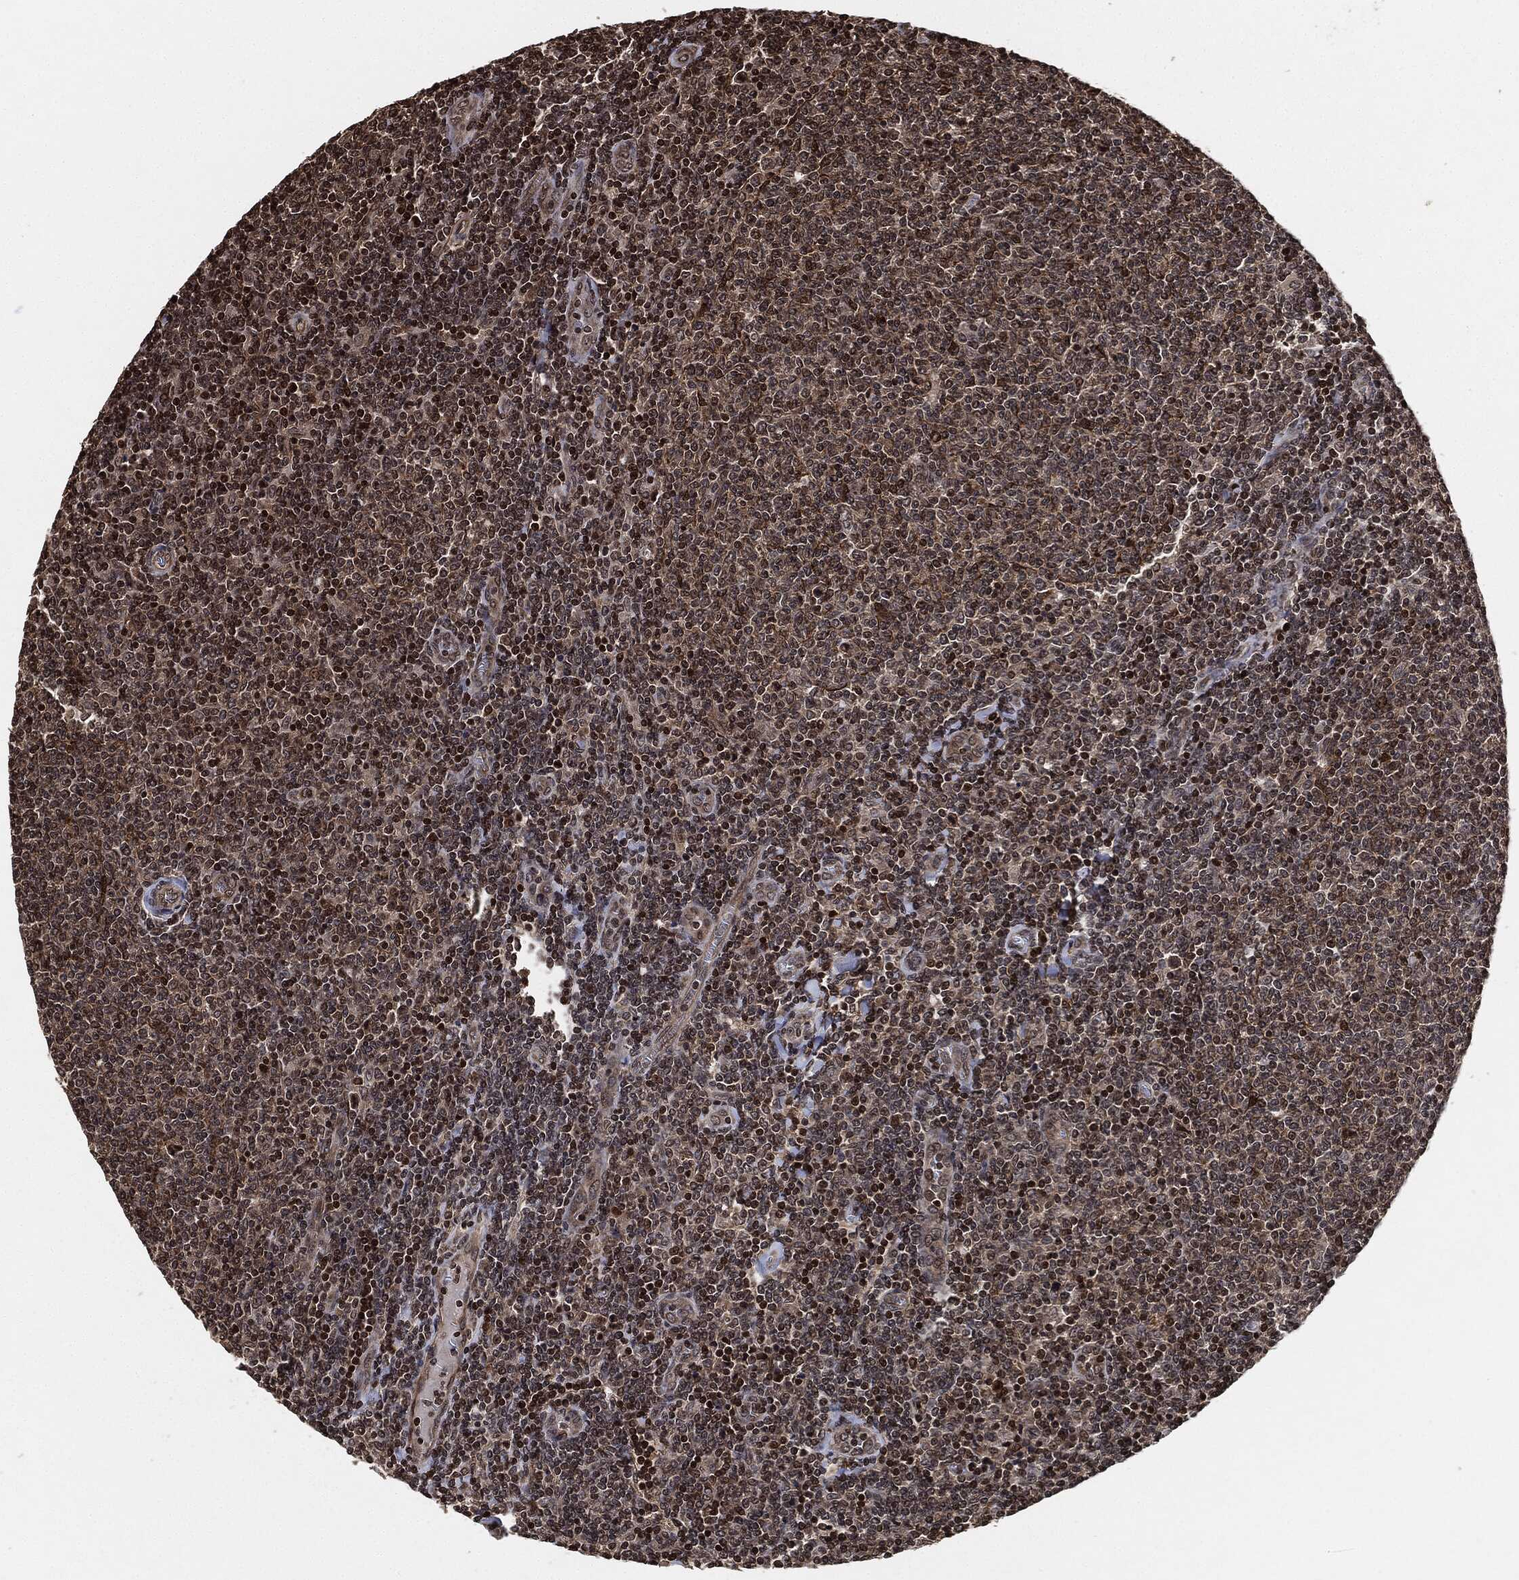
{"staining": {"intensity": "moderate", "quantity": ">75%", "location": "nuclear"}, "tissue": "lymphoma", "cell_type": "Tumor cells", "image_type": "cancer", "snomed": [{"axis": "morphology", "description": "Malignant lymphoma, non-Hodgkin's type, Low grade"}, {"axis": "topography", "description": "Lymph node"}], "caption": "Immunohistochemical staining of lymphoma demonstrates medium levels of moderate nuclear protein staining in approximately >75% of tumor cells.", "gene": "PDK1", "patient": {"sex": "male", "age": 52}}